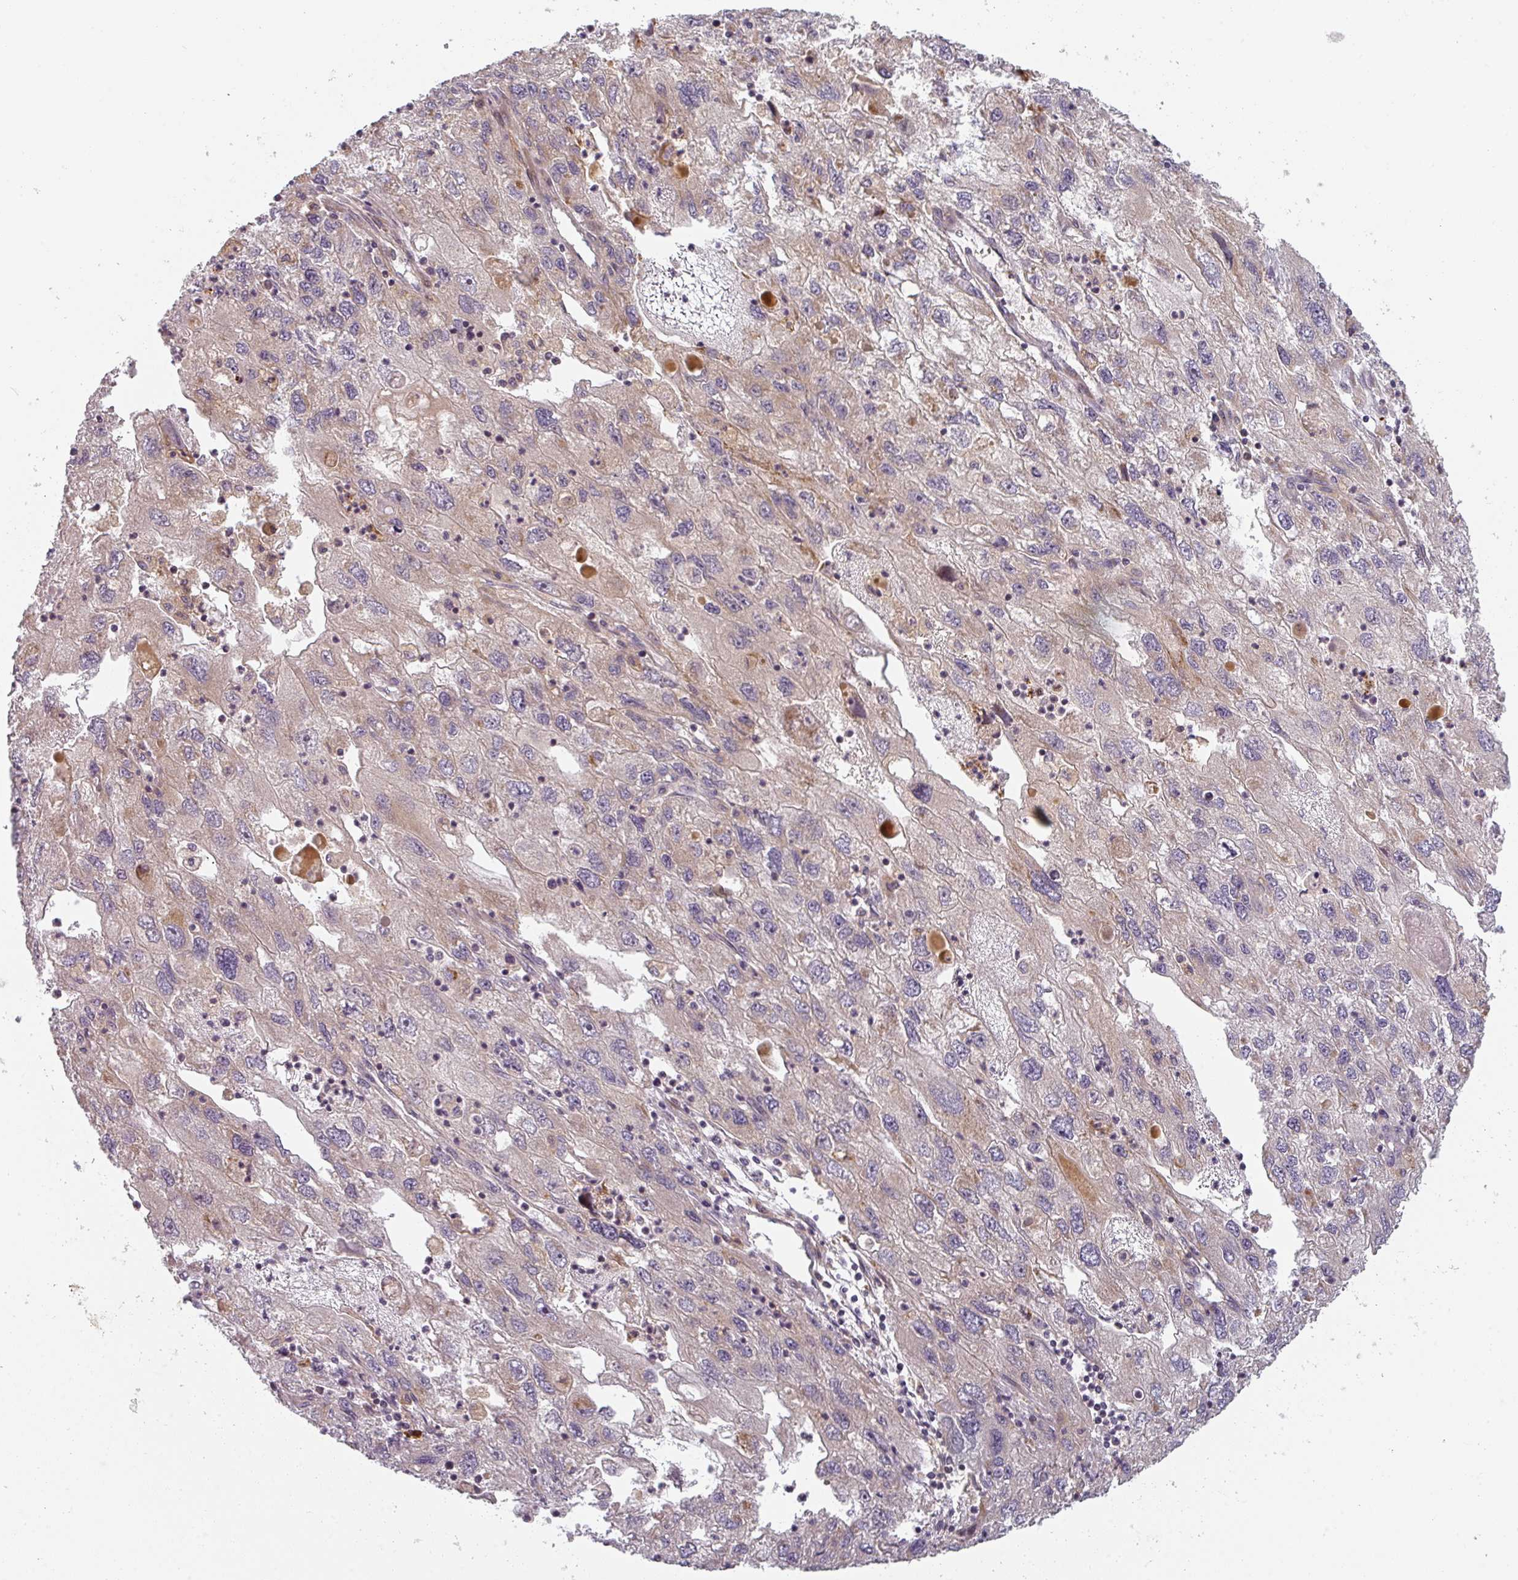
{"staining": {"intensity": "weak", "quantity": "<25%", "location": "cytoplasmic/membranous"}, "tissue": "endometrial cancer", "cell_type": "Tumor cells", "image_type": "cancer", "snomed": [{"axis": "morphology", "description": "Adenocarcinoma, NOS"}, {"axis": "topography", "description": "Endometrium"}], "caption": "The image shows no significant expression in tumor cells of endometrial cancer (adenocarcinoma). (DAB immunohistochemistry (IHC) visualized using brightfield microscopy, high magnification).", "gene": "CNOT1", "patient": {"sex": "female", "age": 49}}